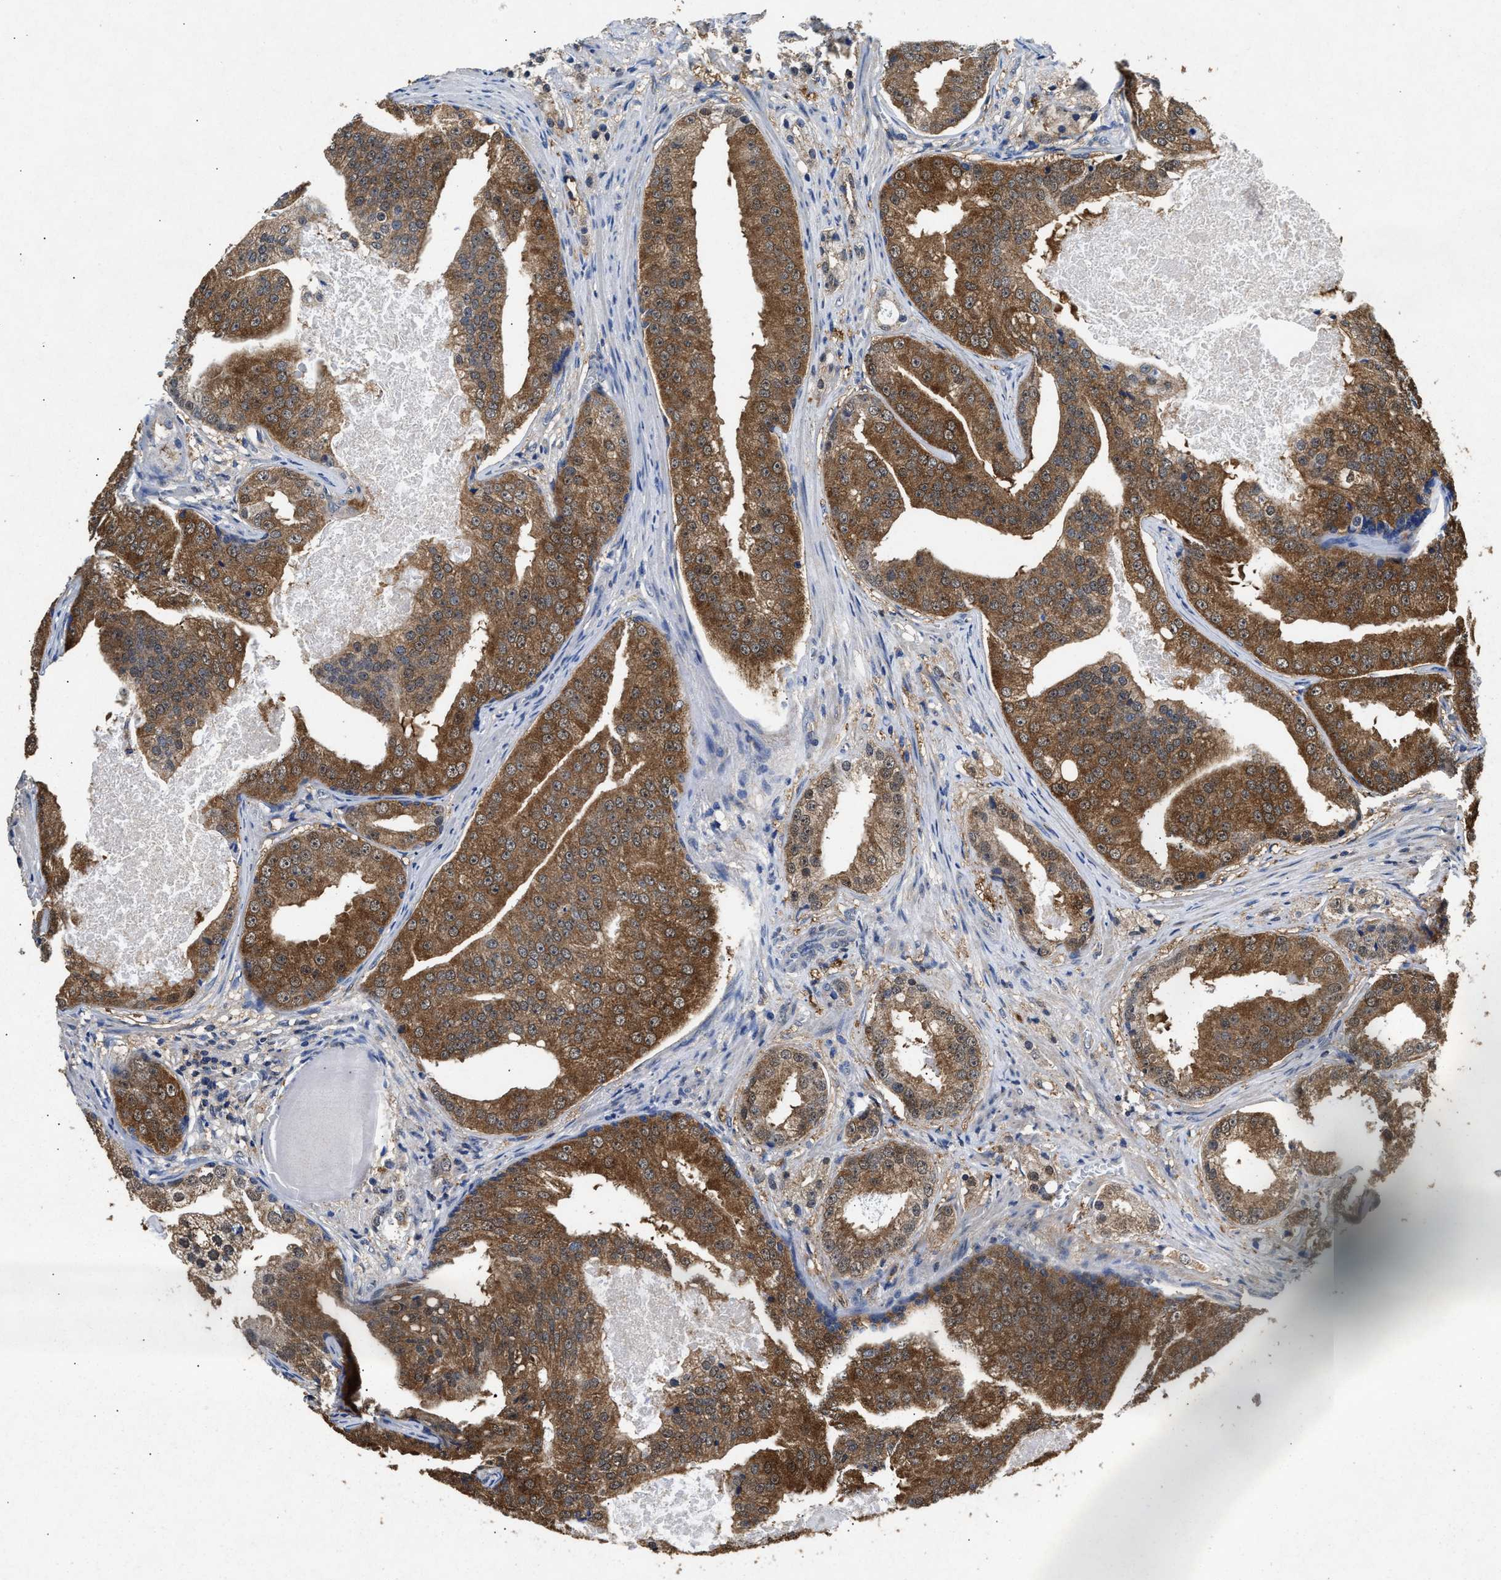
{"staining": {"intensity": "moderate", "quantity": ">75%", "location": "cytoplasmic/membranous"}, "tissue": "prostate cancer", "cell_type": "Tumor cells", "image_type": "cancer", "snomed": [{"axis": "morphology", "description": "Adenocarcinoma, High grade"}, {"axis": "topography", "description": "Prostate"}], "caption": "Adenocarcinoma (high-grade) (prostate) stained for a protein exhibits moderate cytoplasmic/membranous positivity in tumor cells.", "gene": "ACAT2", "patient": {"sex": "male", "age": 68}}